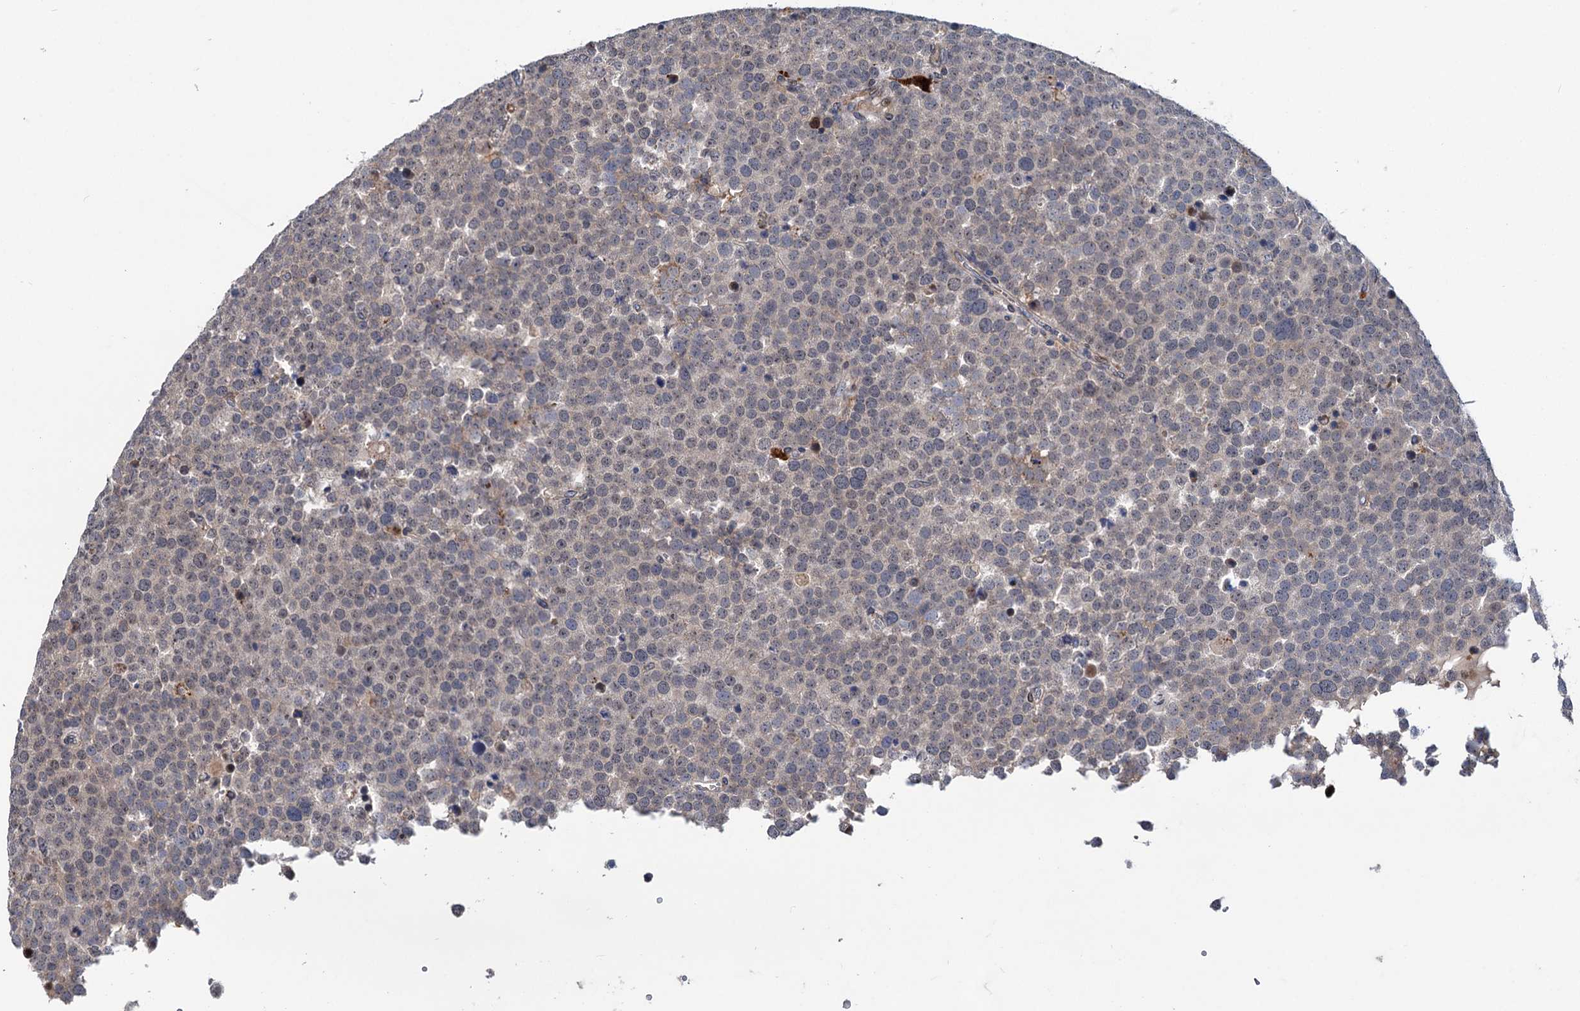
{"staining": {"intensity": "weak", "quantity": "25%-75%", "location": "cytoplasmic/membranous"}, "tissue": "testis cancer", "cell_type": "Tumor cells", "image_type": "cancer", "snomed": [{"axis": "morphology", "description": "Seminoma, NOS"}, {"axis": "topography", "description": "Testis"}], "caption": "DAB (3,3'-diaminobenzidine) immunohistochemical staining of seminoma (testis) reveals weak cytoplasmic/membranous protein positivity in about 25%-75% of tumor cells.", "gene": "UBR1", "patient": {"sex": "male", "age": 71}}